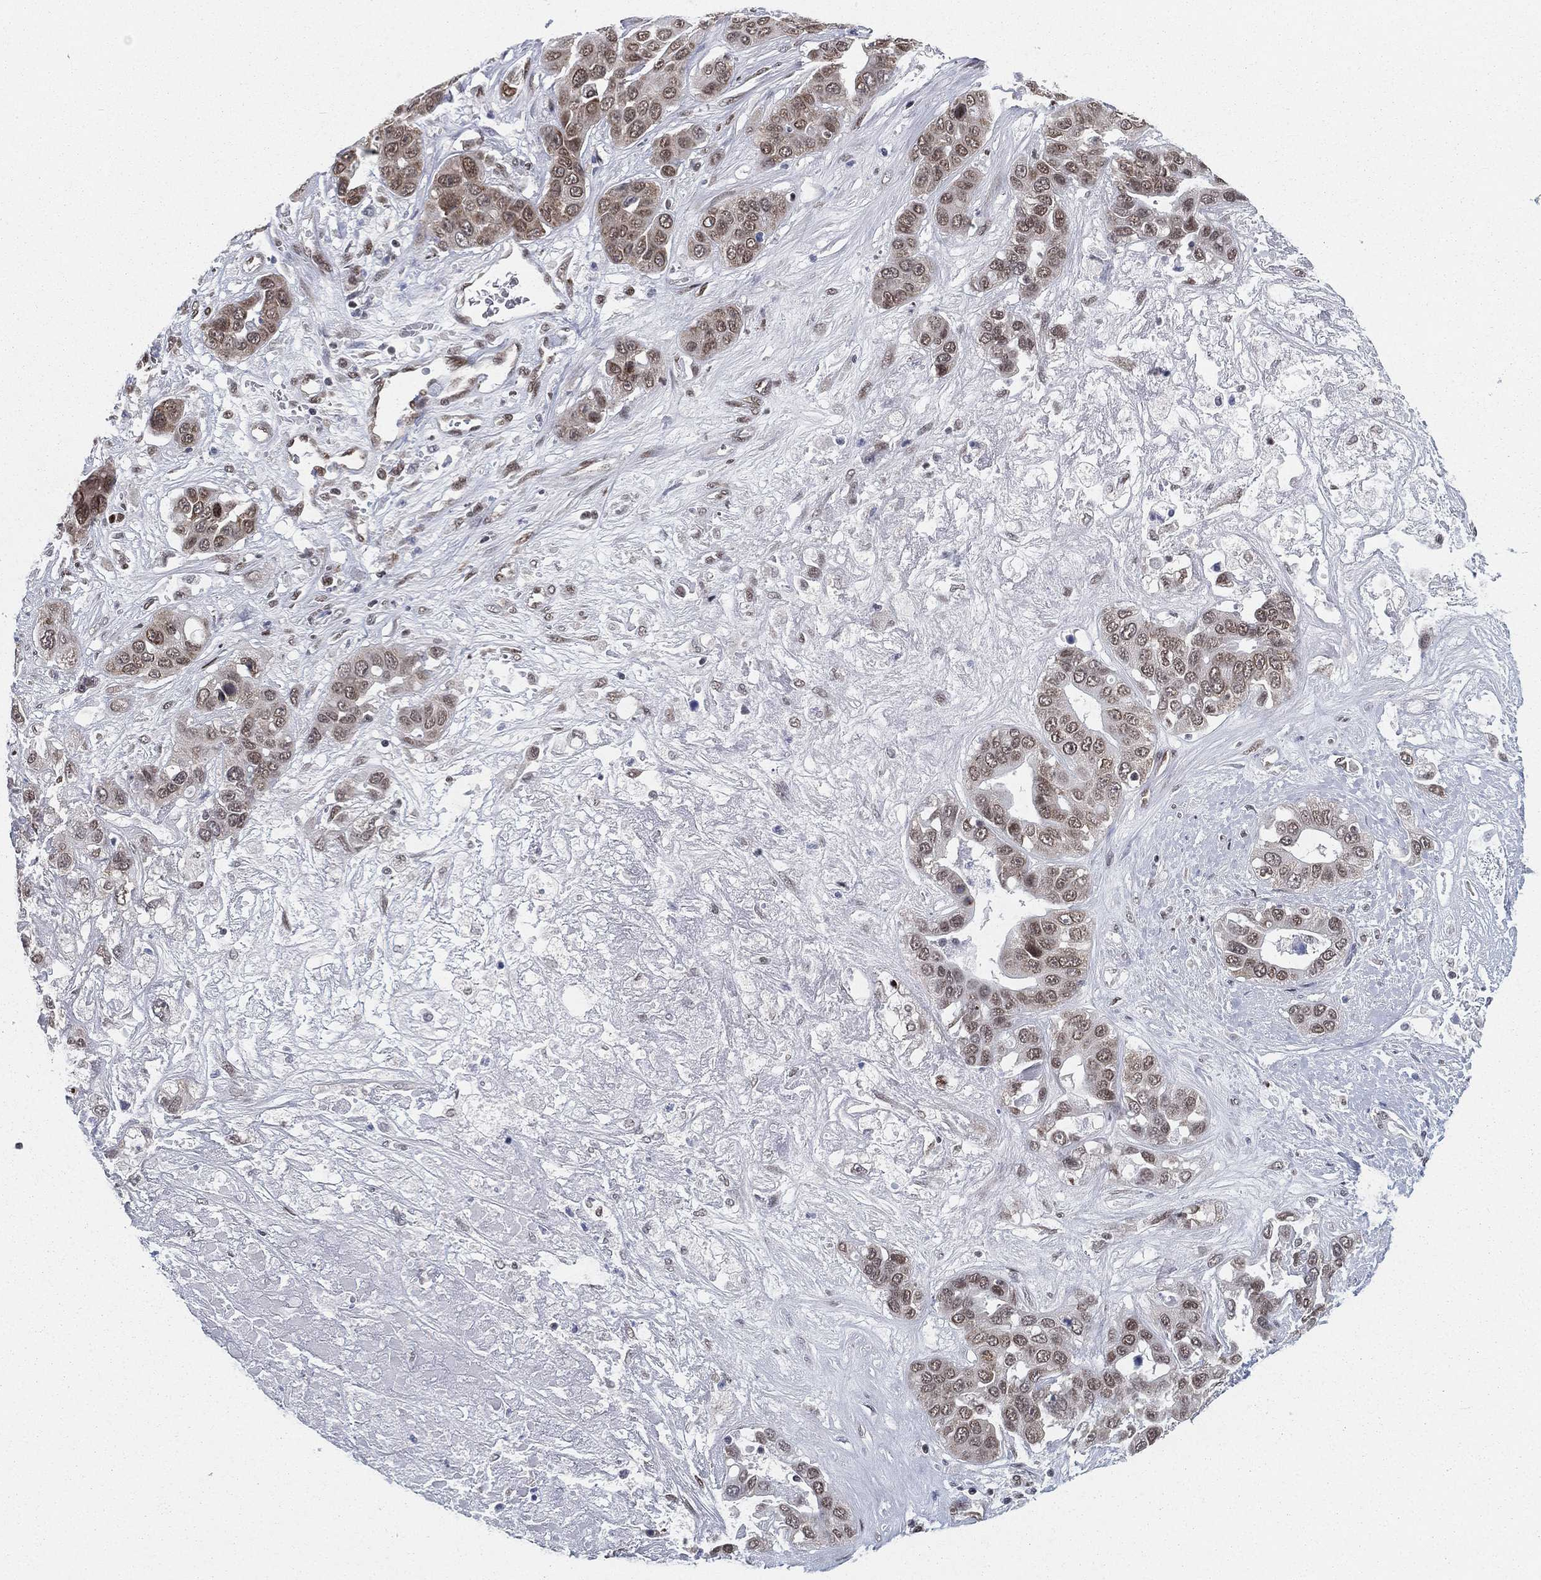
{"staining": {"intensity": "weak", "quantity": "<25%", "location": "nuclear"}, "tissue": "liver cancer", "cell_type": "Tumor cells", "image_type": "cancer", "snomed": [{"axis": "morphology", "description": "Cholangiocarcinoma"}, {"axis": "topography", "description": "Liver"}], "caption": "Liver cholangiocarcinoma was stained to show a protein in brown. There is no significant expression in tumor cells.", "gene": "FUBP3", "patient": {"sex": "female", "age": 52}}